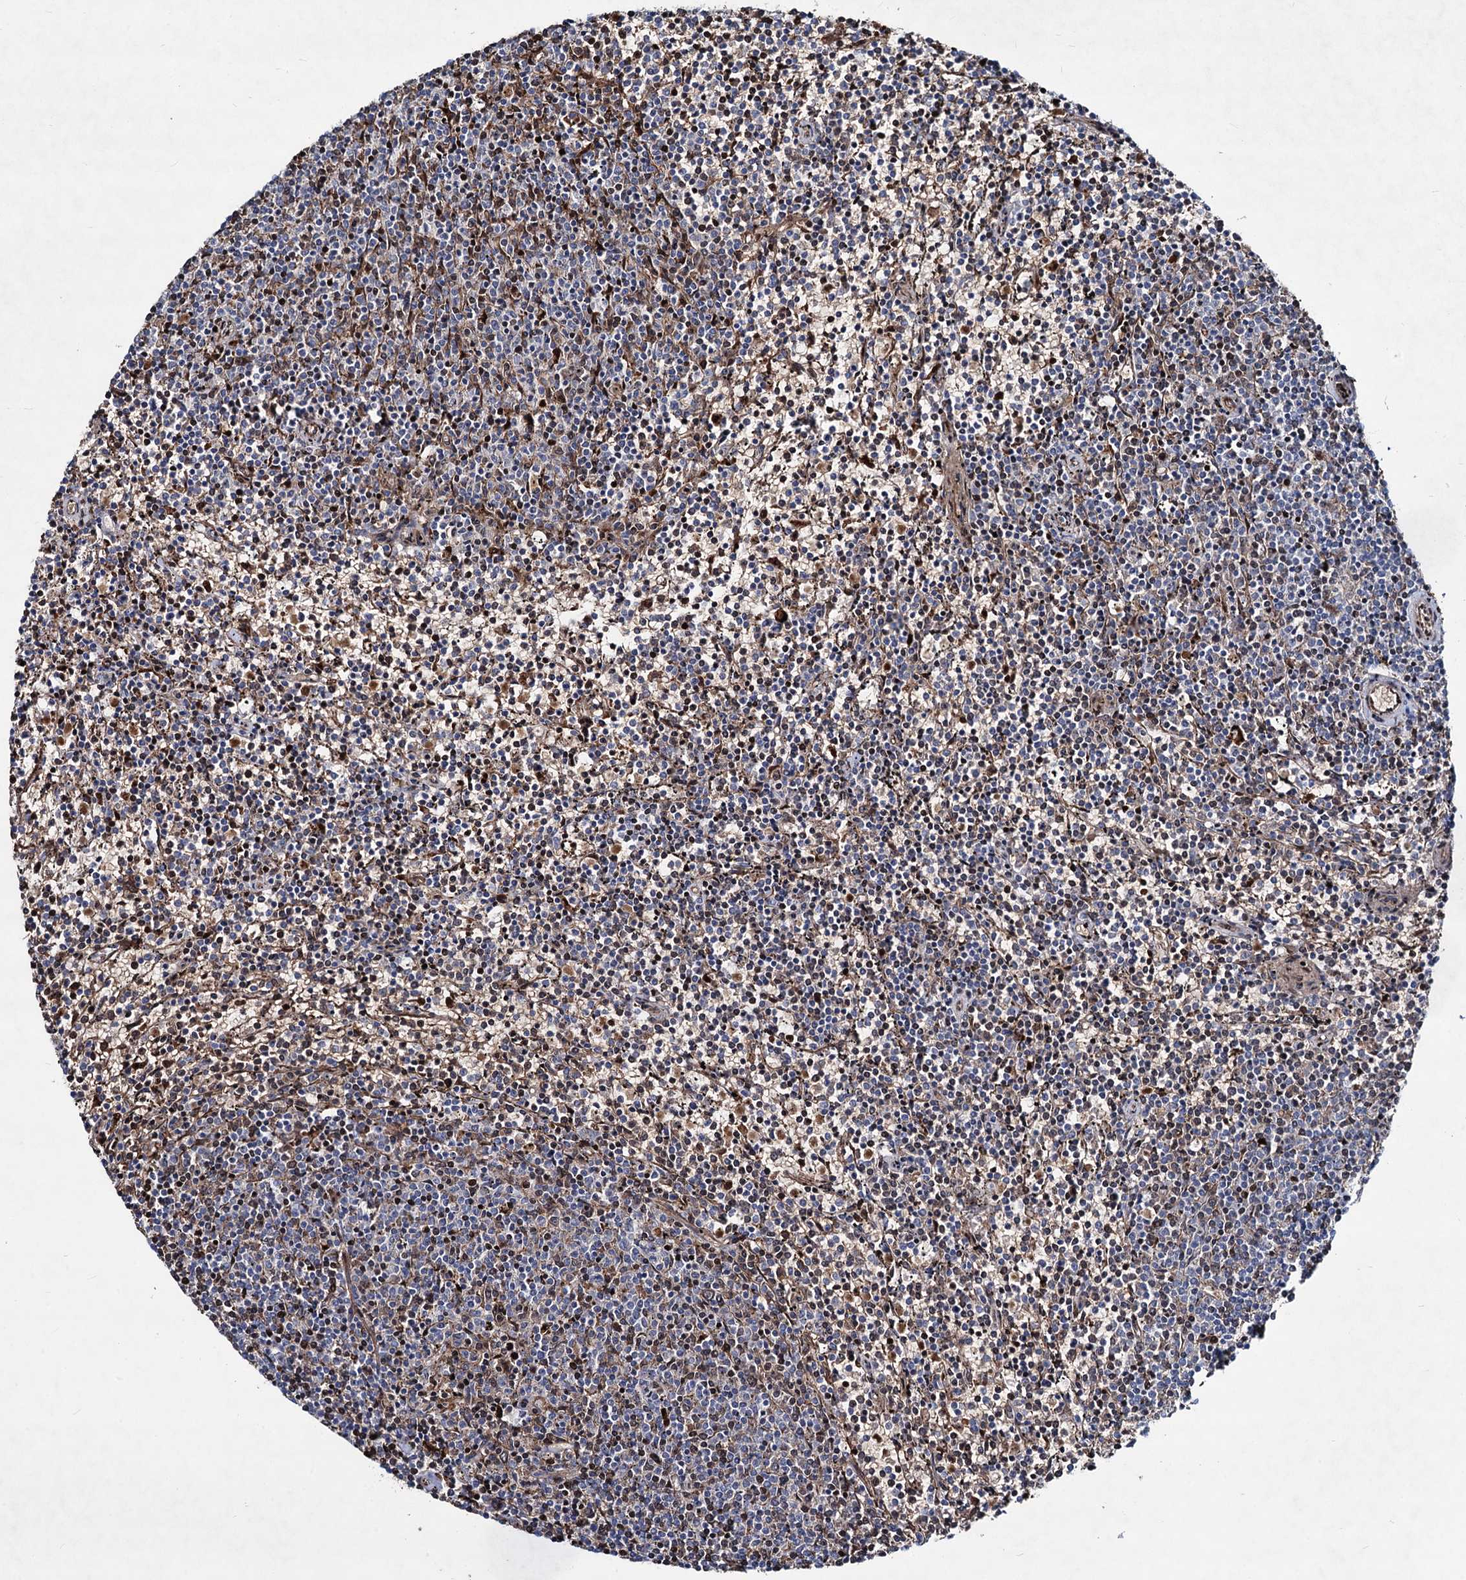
{"staining": {"intensity": "negative", "quantity": "none", "location": "none"}, "tissue": "lymphoma", "cell_type": "Tumor cells", "image_type": "cancer", "snomed": [{"axis": "morphology", "description": "Malignant lymphoma, non-Hodgkin's type, Low grade"}, {"axis": "topography", "description": "Spleen"}], "caption": "A micrograph of human low-grade malignant lymphoma, non-Hodgkin's type is negative for staining in tumor cells.", "gene": "RNF6", "patient": {"sex": "female", "age": 50}}